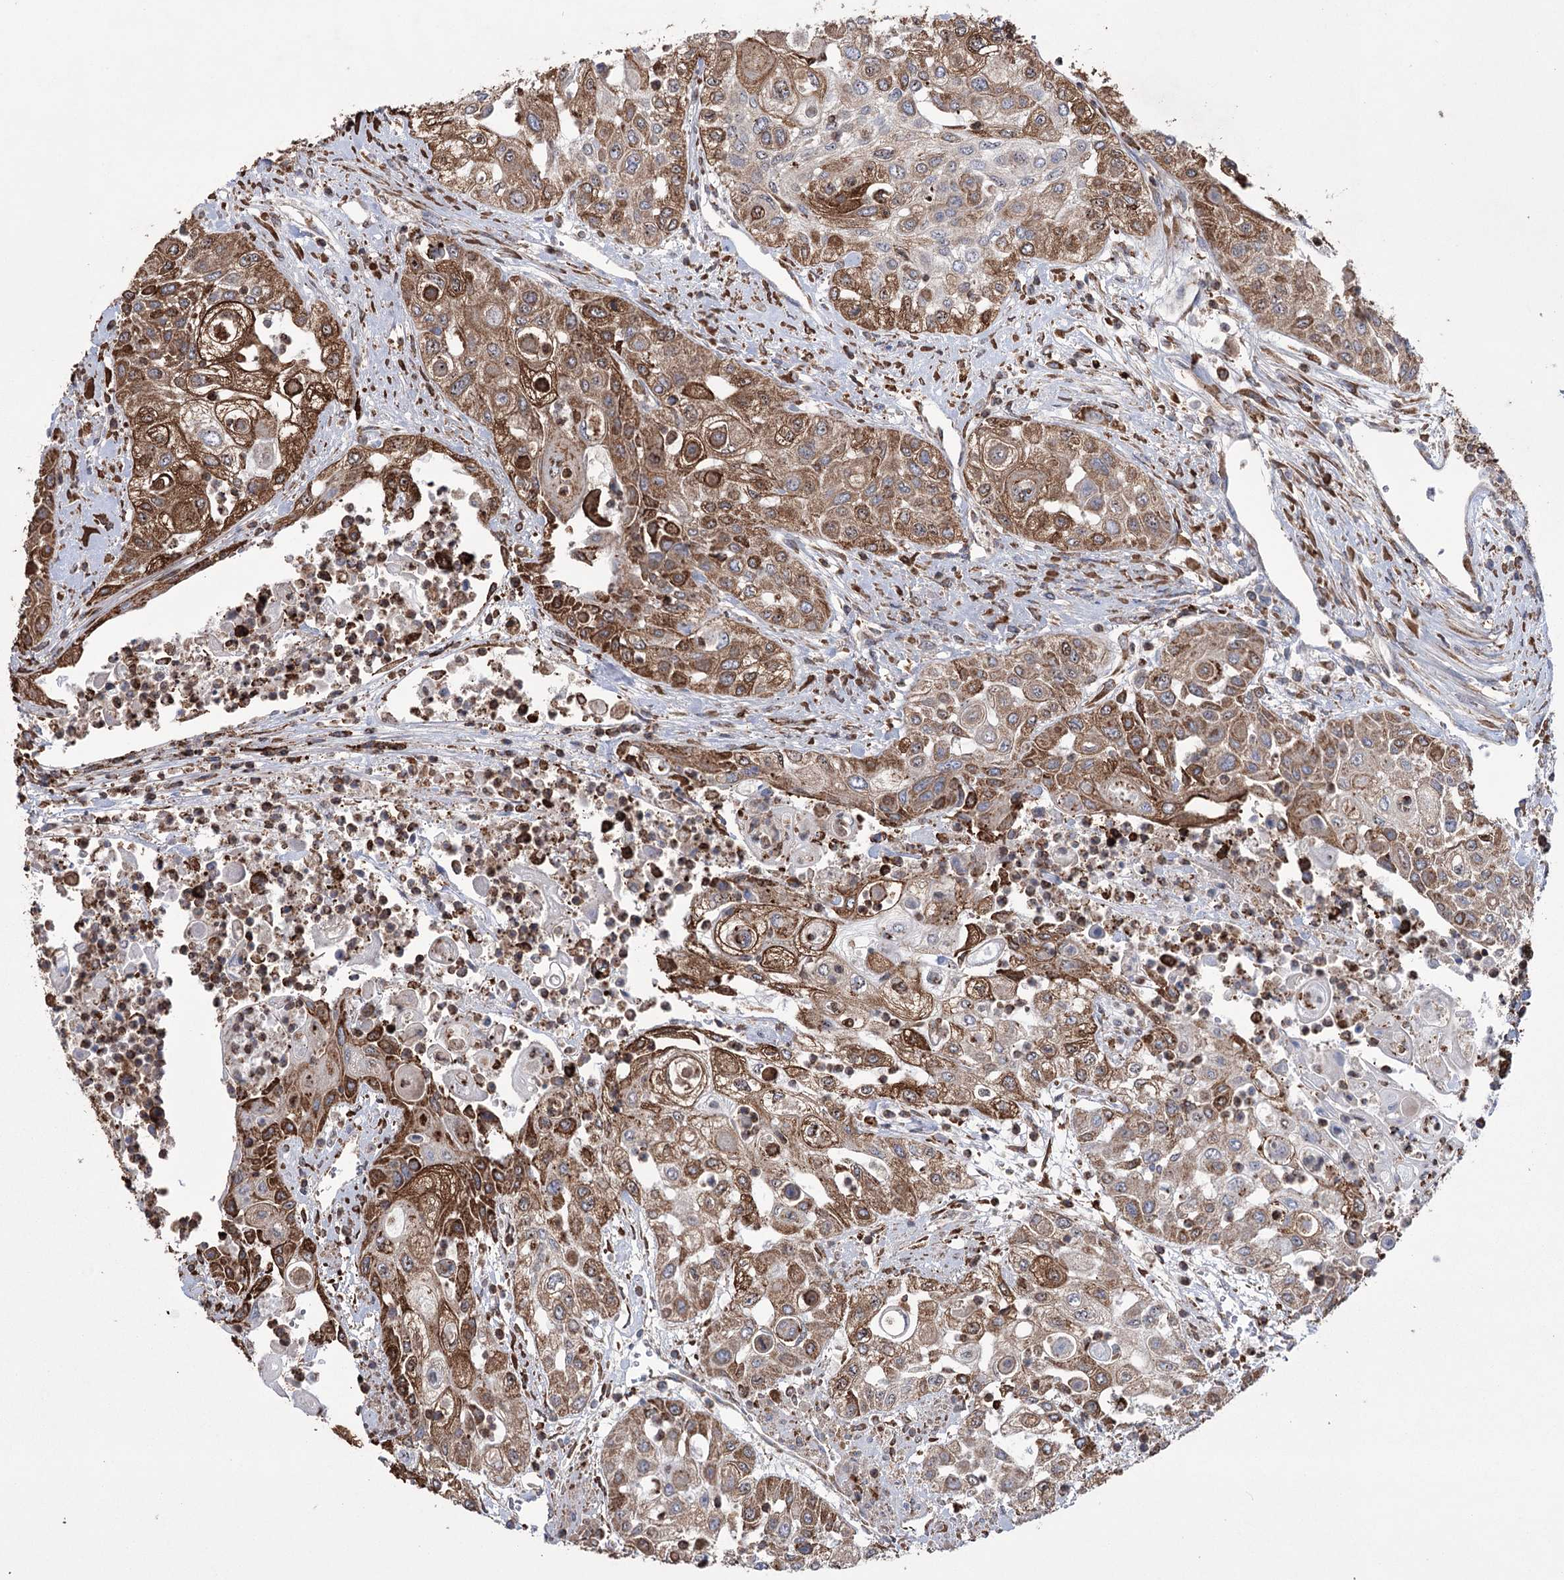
{"staining": {"intensity": "strong", "quantity": ">75%", "location": "cytoplasmic/membranous"}, "tissue": "urothelial cancer", "cell_type": "Tumor cells", "image_type": "cancer", "snomed": [{"axis": "morphology", "description": "Urothelial carcinoma, High grade"}, {"axis": "topography", "description": "Urinary bladder"}], "caption": "The photomicrograph demonstrates a brown stain indicating the presence of a protein in the cytoplasmic/membranous of tumor cells in urothelial cancer.", "gene": "TRIM71", "patient": {"sex": "female", "age": 79}}